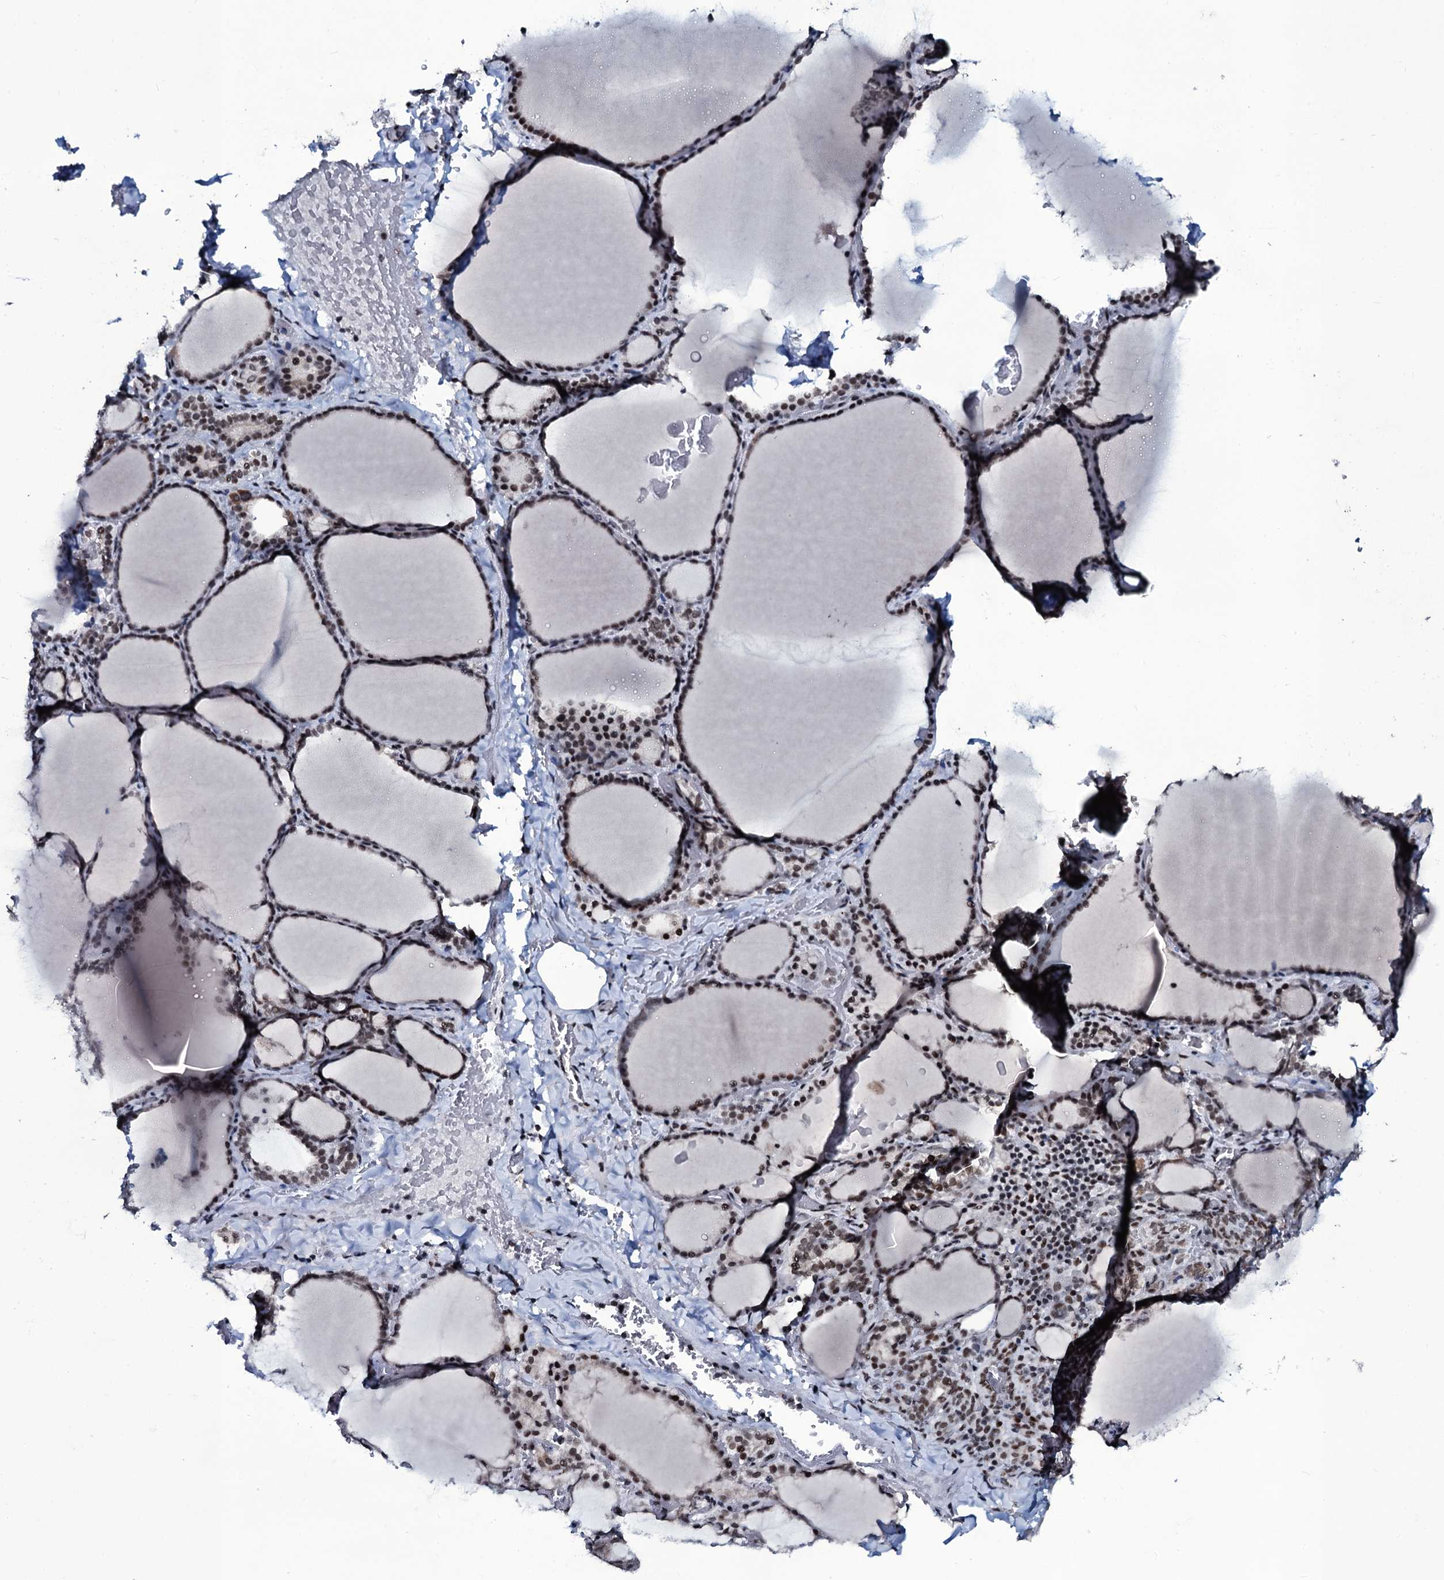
{"staining": {"intensity": "moderate", "quantity": ">75%", "location": "nuclear"}, "tissue": "thyroid gland", "cell_type": "Glandular cells", "image_type": "normal", "snomed": [{"axis": "morphology", "description": "Normal tissue, NOS"}, {"axis": "topography", "description": "Thyroid gland"}], "caption": "A high-resolution photomicrograph shows immunohistochemistry (IHC) staining of benign thyroid gland, which exhibits moderate nuclear positivity in approximately >75% of glandular cells.", "gene": "ZMIZ2", "patient": {"sex": "female", "age": 39}}